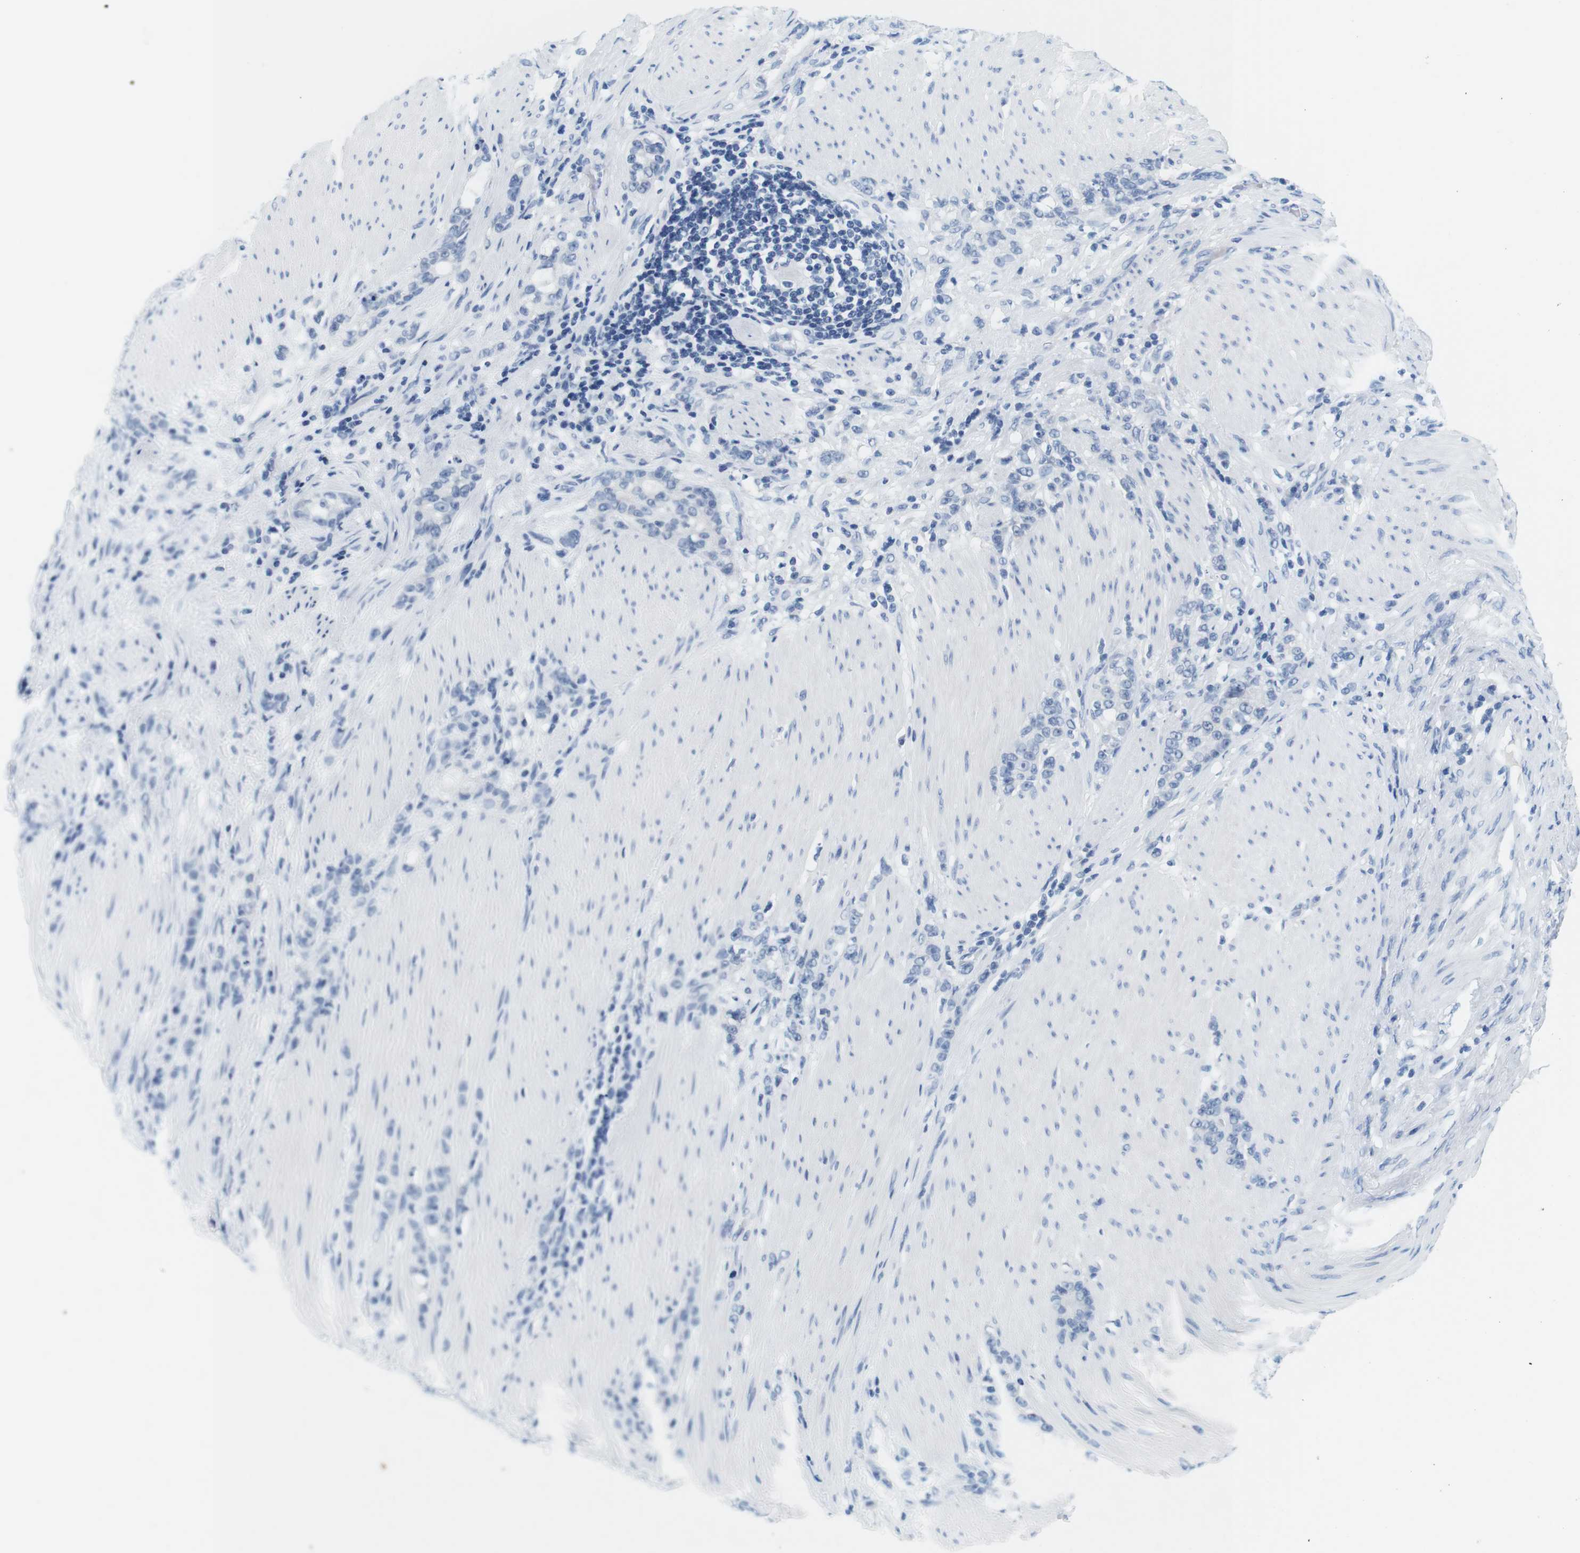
{"staining": {"intensity": "negative", "quantity": "none", "location": "none"}, "tissue": "stomach cancer", "cell_type": "Tumor cells", "image_type": "cancer", "snomed": [{"axis": "morphology", "description": "Adenocarcinoma, NOS"}, {"axis": "topography", "description": "Stomach, lower"}], "caption": "Immunohistochemistry image of neoplastic tissue: human stomach cancer (adenocarcinoma) stained with DAB demonstrates no significant protein expression in tumor cells.", "gene": "CYP2C9", "patient": {"sex": "male", "age": 88}}